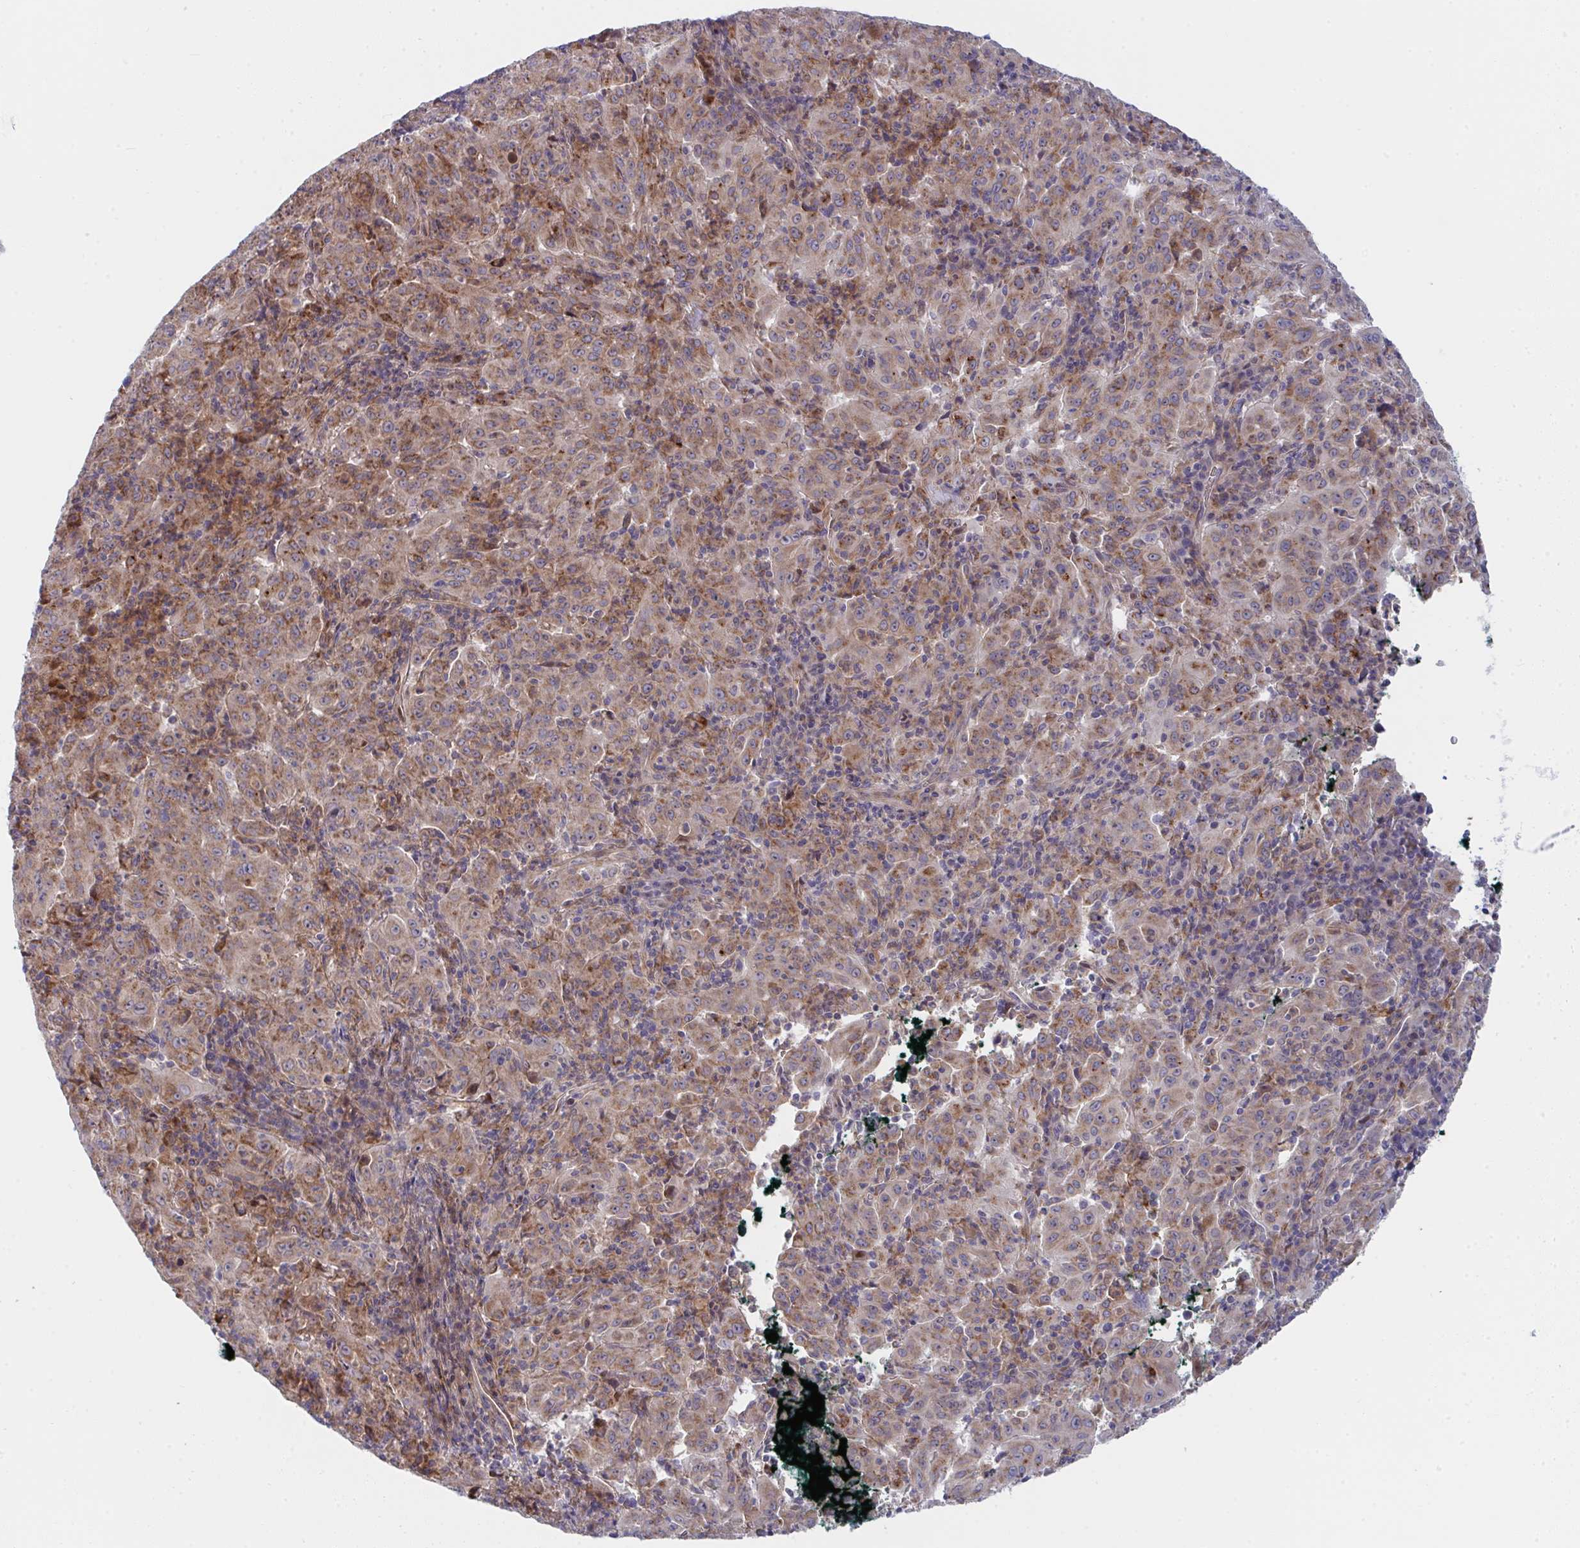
{"staining": {"intensity": "moderate", "quantity": ">75%", "location": "cytoplasmic/membranous"}, "tissue": "pancreatic cancer", "cell_type": "Tumor cells", "image_type": "cancer", "snomed": [{"axis": "morphology", "description": "Adenocarcinoma, NOS"}, {"axis": "topography", "description": "Pancreas"}], "caption": "IHC staining of pancreatic cancer, which shows medium levels of moderate cytoplasmic/membranous expression in about >75% of tumor cells indicating moderate cytoplasmic/membranous protein expression. The staining was performed using DAB (3,3'-diaminobenzidine) (brown) for protein detection and nuclei were counterstained in hematoxylin (blue).", "gene": "TNFSF4", "patient": {"sex": "male", "age": 63}}